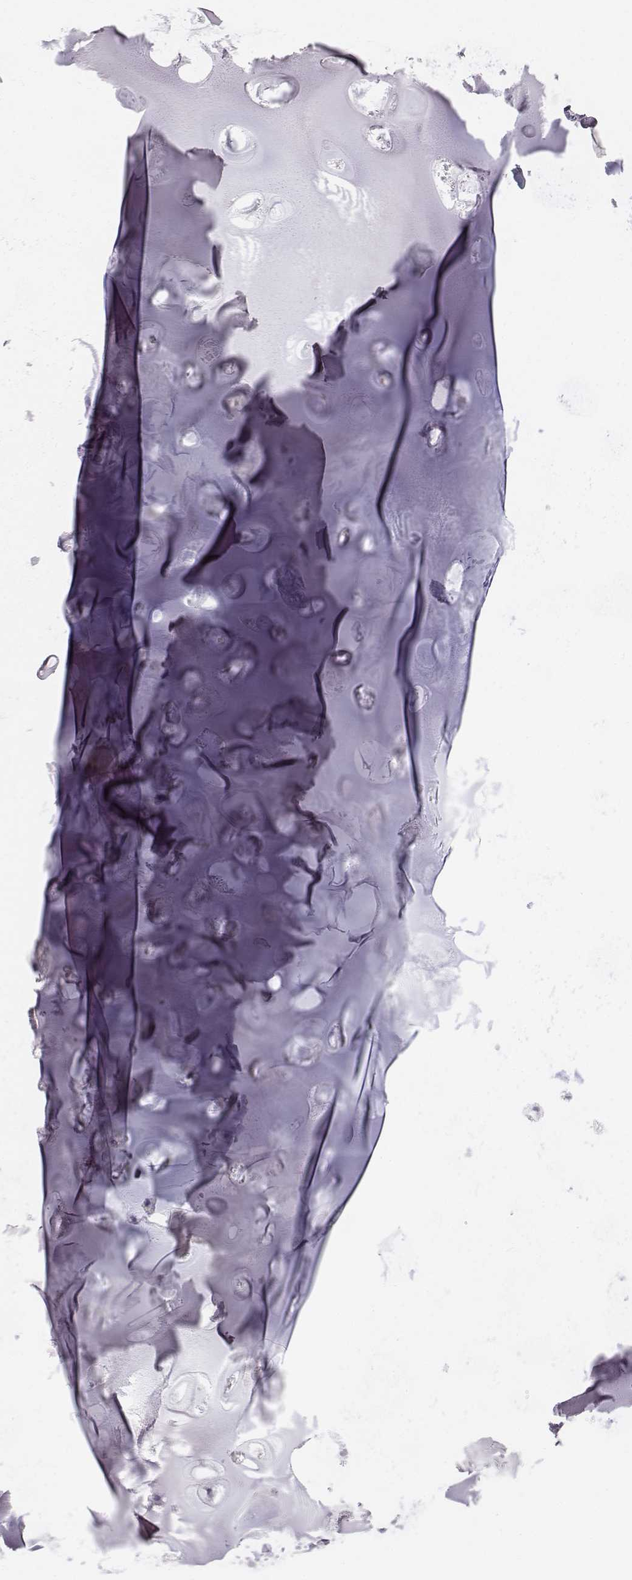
{"staining": {"intensity": "negative", "quantity": "none", "location": "none"}, "tissue": "soft tissue", "cell_type": "Chondrocytes", "image_type": "normal", "snomed": [{"axis": "morphology", "description": "Normal tissue, NOS"}, {"axis": "morphology", "description": "Squamous cell carcinoma, NOS"}, {"axis": "topography", "description": "Cartilage tissue"}, {"axis": "topography", "description": "Lung"}], "caption": "Photomicrograph shows no protein positivity in chondrocytes of benign soft tissue.", "gene": "ABCD3", "patient": {"sex": "male", "age": 66}}